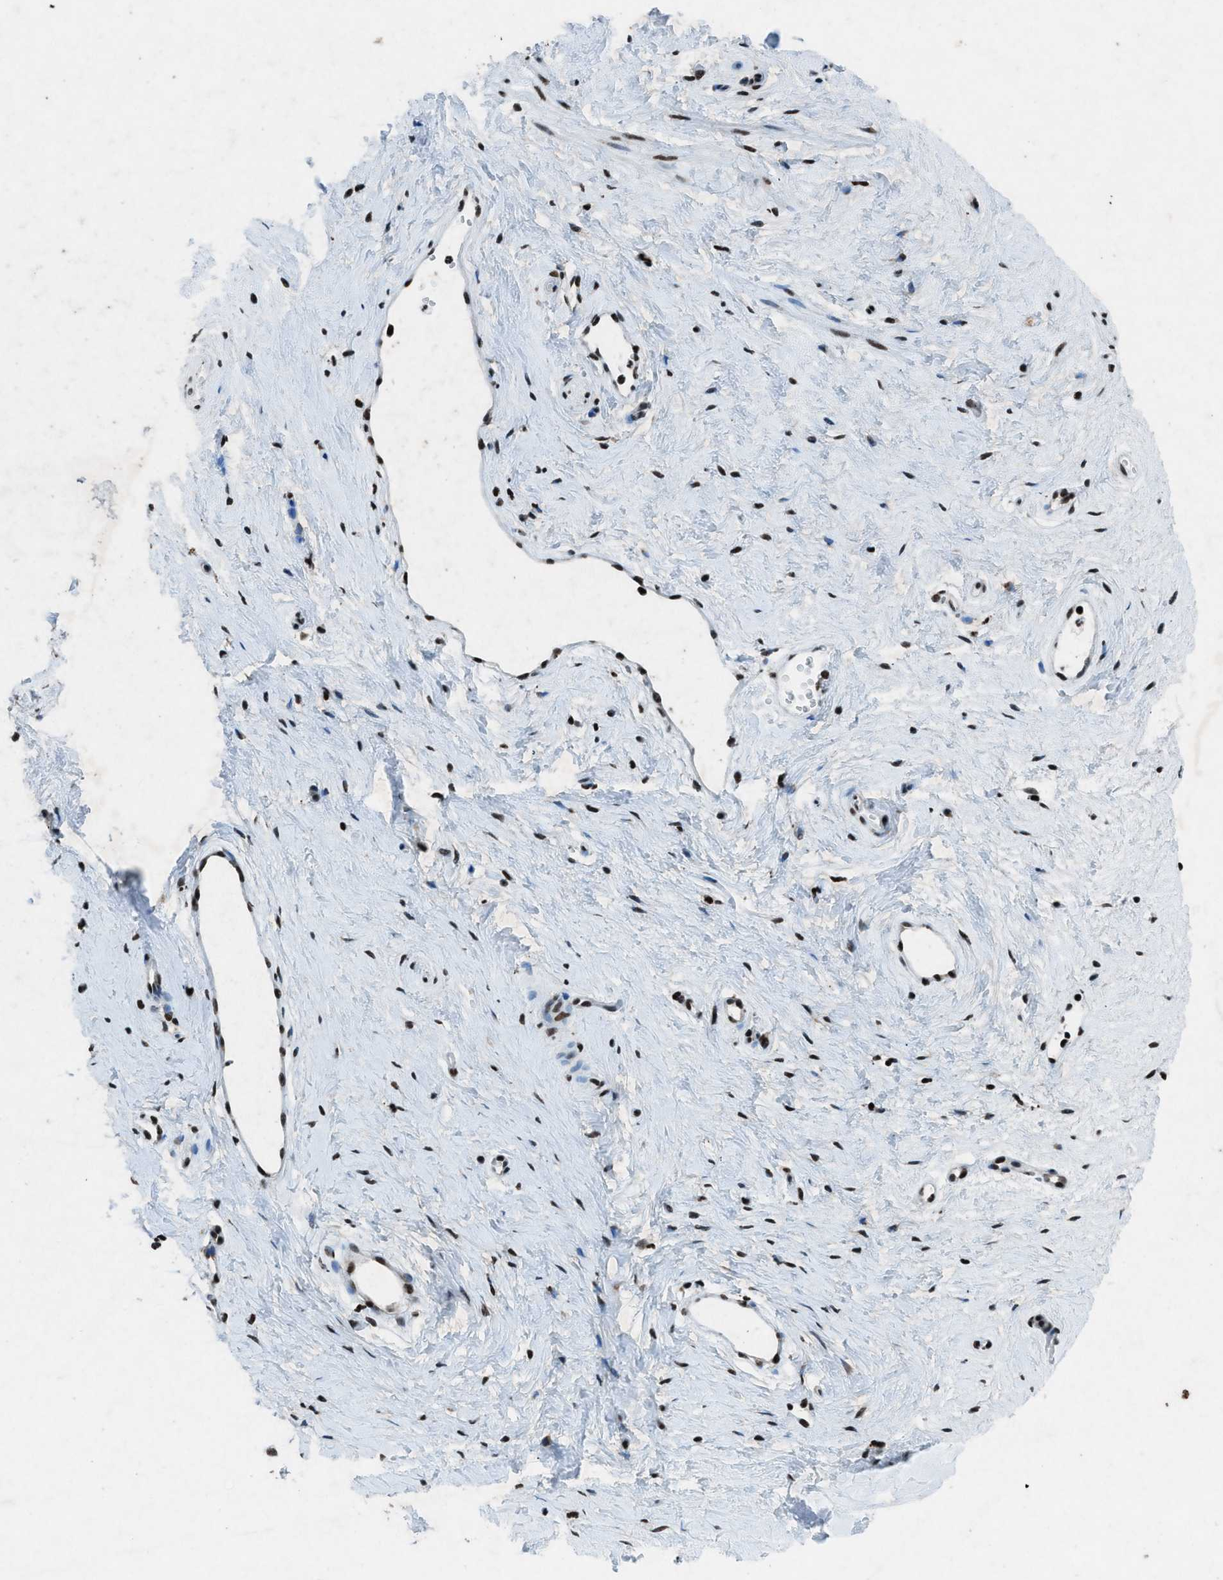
{"staining": {"intensity": "strong", "quantity": ">75%", "location": "nuclear"}, "tissue": "vagina", "cell_type": "Squamous epithelial cells", "image_type": "normal", "snomed": [{"axis": "morphology", "description": "Normal tissue, NOS"}, {"axis": "topography", "description": "Vagina"}], "caption": "Immunohistochemical staining of benign vagina exhibits strong nuclear protein staining in approximately >75% of squamous epithelial cells.", "gene": "NXF1", "patient": {"sex": "female", "age": 32}}